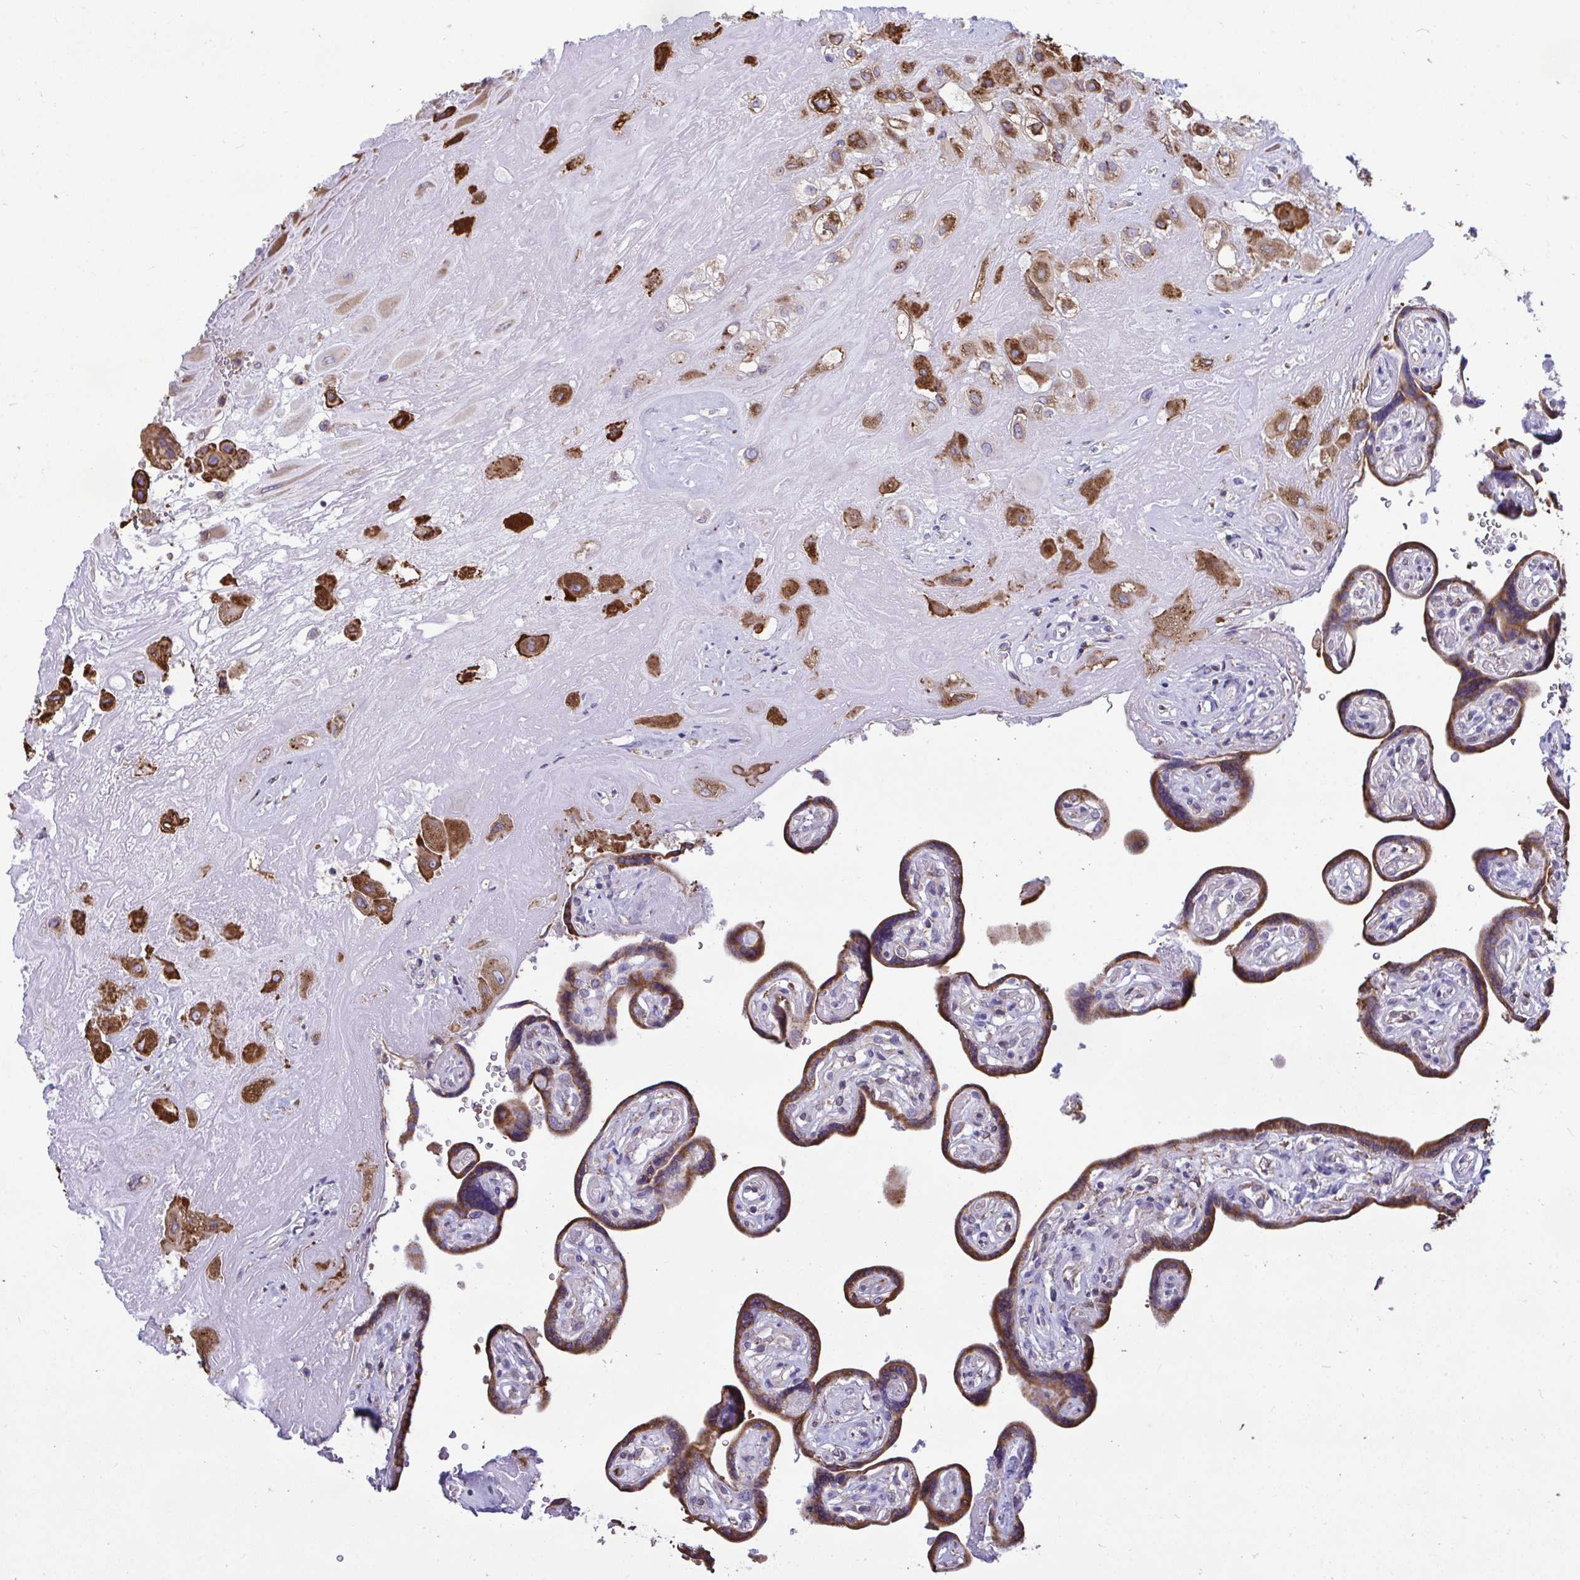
{"staining": {"intensity": "negative", "quantity": "none", "location": "none"}, "tissue": "placenta", "cell_type": "Decidual cells", "image_type": "normal", "snomed": [{"axis": "morphology", "description": "Normal tissue, NOS"}, {"axis": "topography", "description": "Placenta"}], "caption": "Normal placenta was stained to show a protein in brown. There is no significant staining in decidual cells. (DAB immunohistochemistry with hematoxylin counter stain).", "gene": "PIGK", "patient": {"sex": "female", "age": 32}}